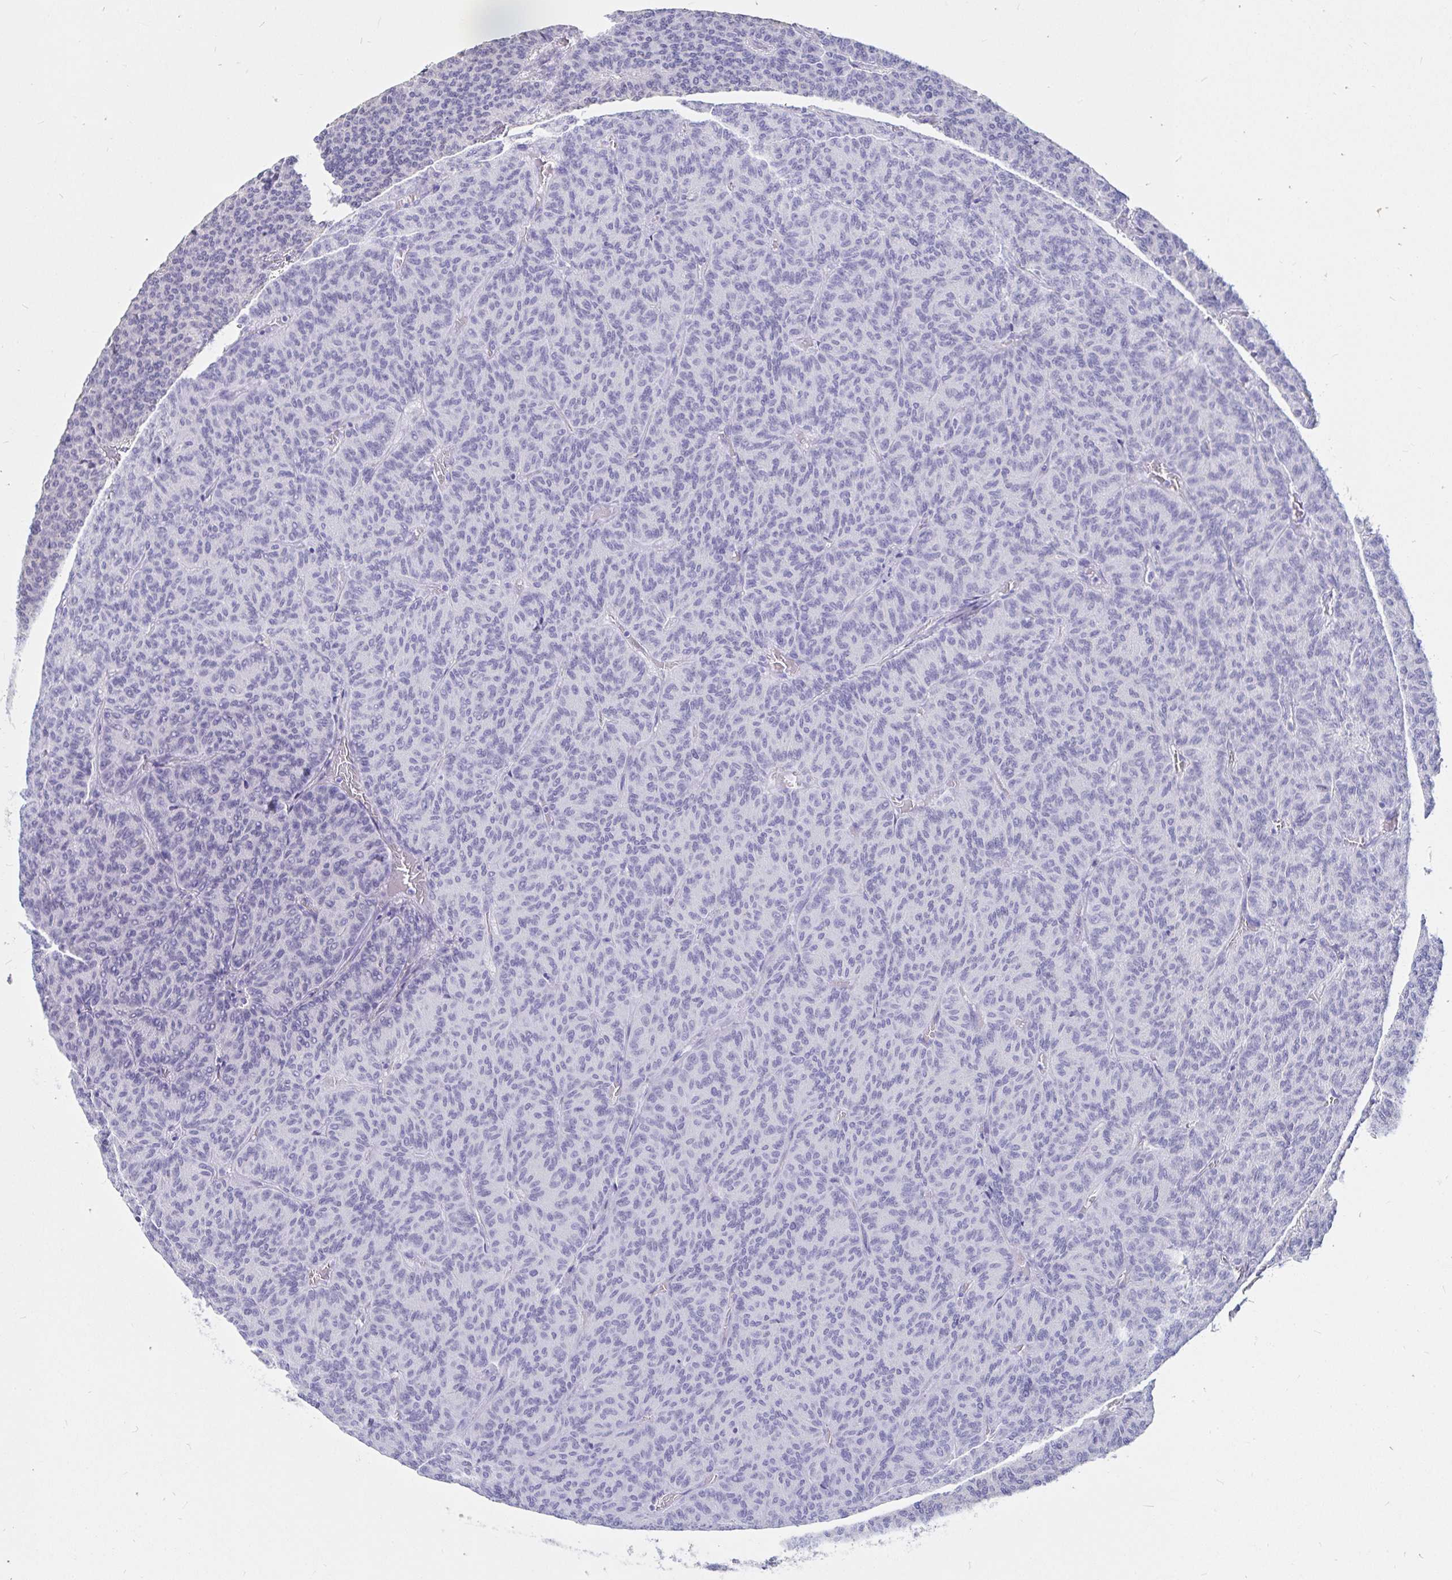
{"staining": {"intensity": "negative", "quantity": "none", "location": "none"}, "tissue": "carcinoid", "cell_type": "Tumor cells", "image_type": "cancer", "snomed": [{"axis": "morphology", "description": "Carcinoid, malignant, NOS"}, {"axis": "topography", "description": "Lung"}], "caption": "A photomicrograph of human carcinoid (malignant) is negative for staining in tumor cells.", "gene": "OR6T1", "patient": {"sex": "male", "age": 61}}